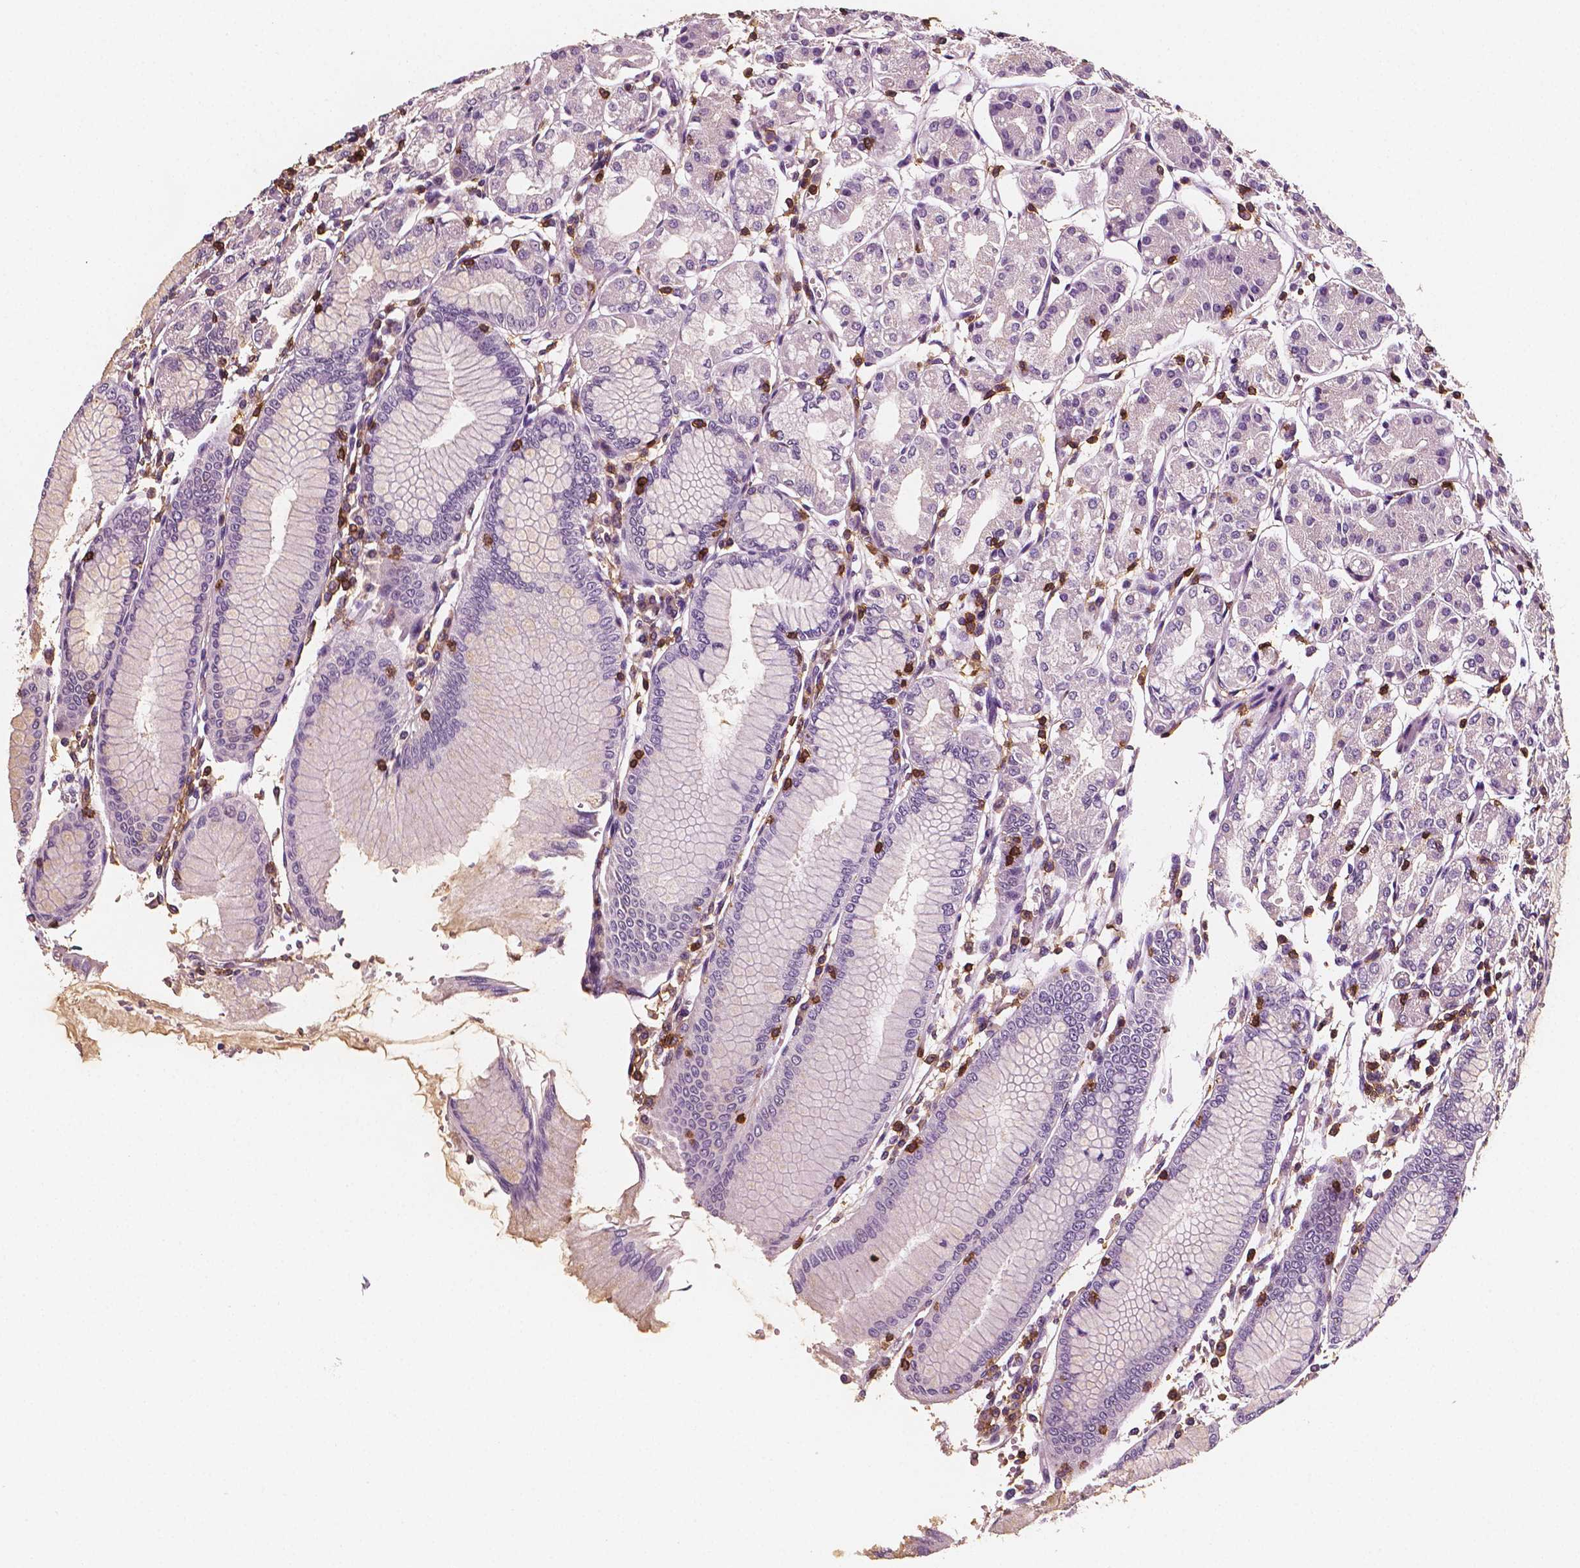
{"staining": {"intensity": "negative", "quantity": "none", "location": "none"}, "tissue": "stomach", "cell_type": "Glandular cells", "image_type": "normal", "snomed": [{"axis": "morphology", "description": "Normal tissue, NOS"}, {"axis": "topography", "description": "Skeletal muscle"}, {"axis": "topography", "description": "Stomach"}], "caption": "Human stomach stained for a protein using IHC displays no positivity in glandular cells.", "gene": "PTPRC", "patient": {"sex": "female", "age": 57}}